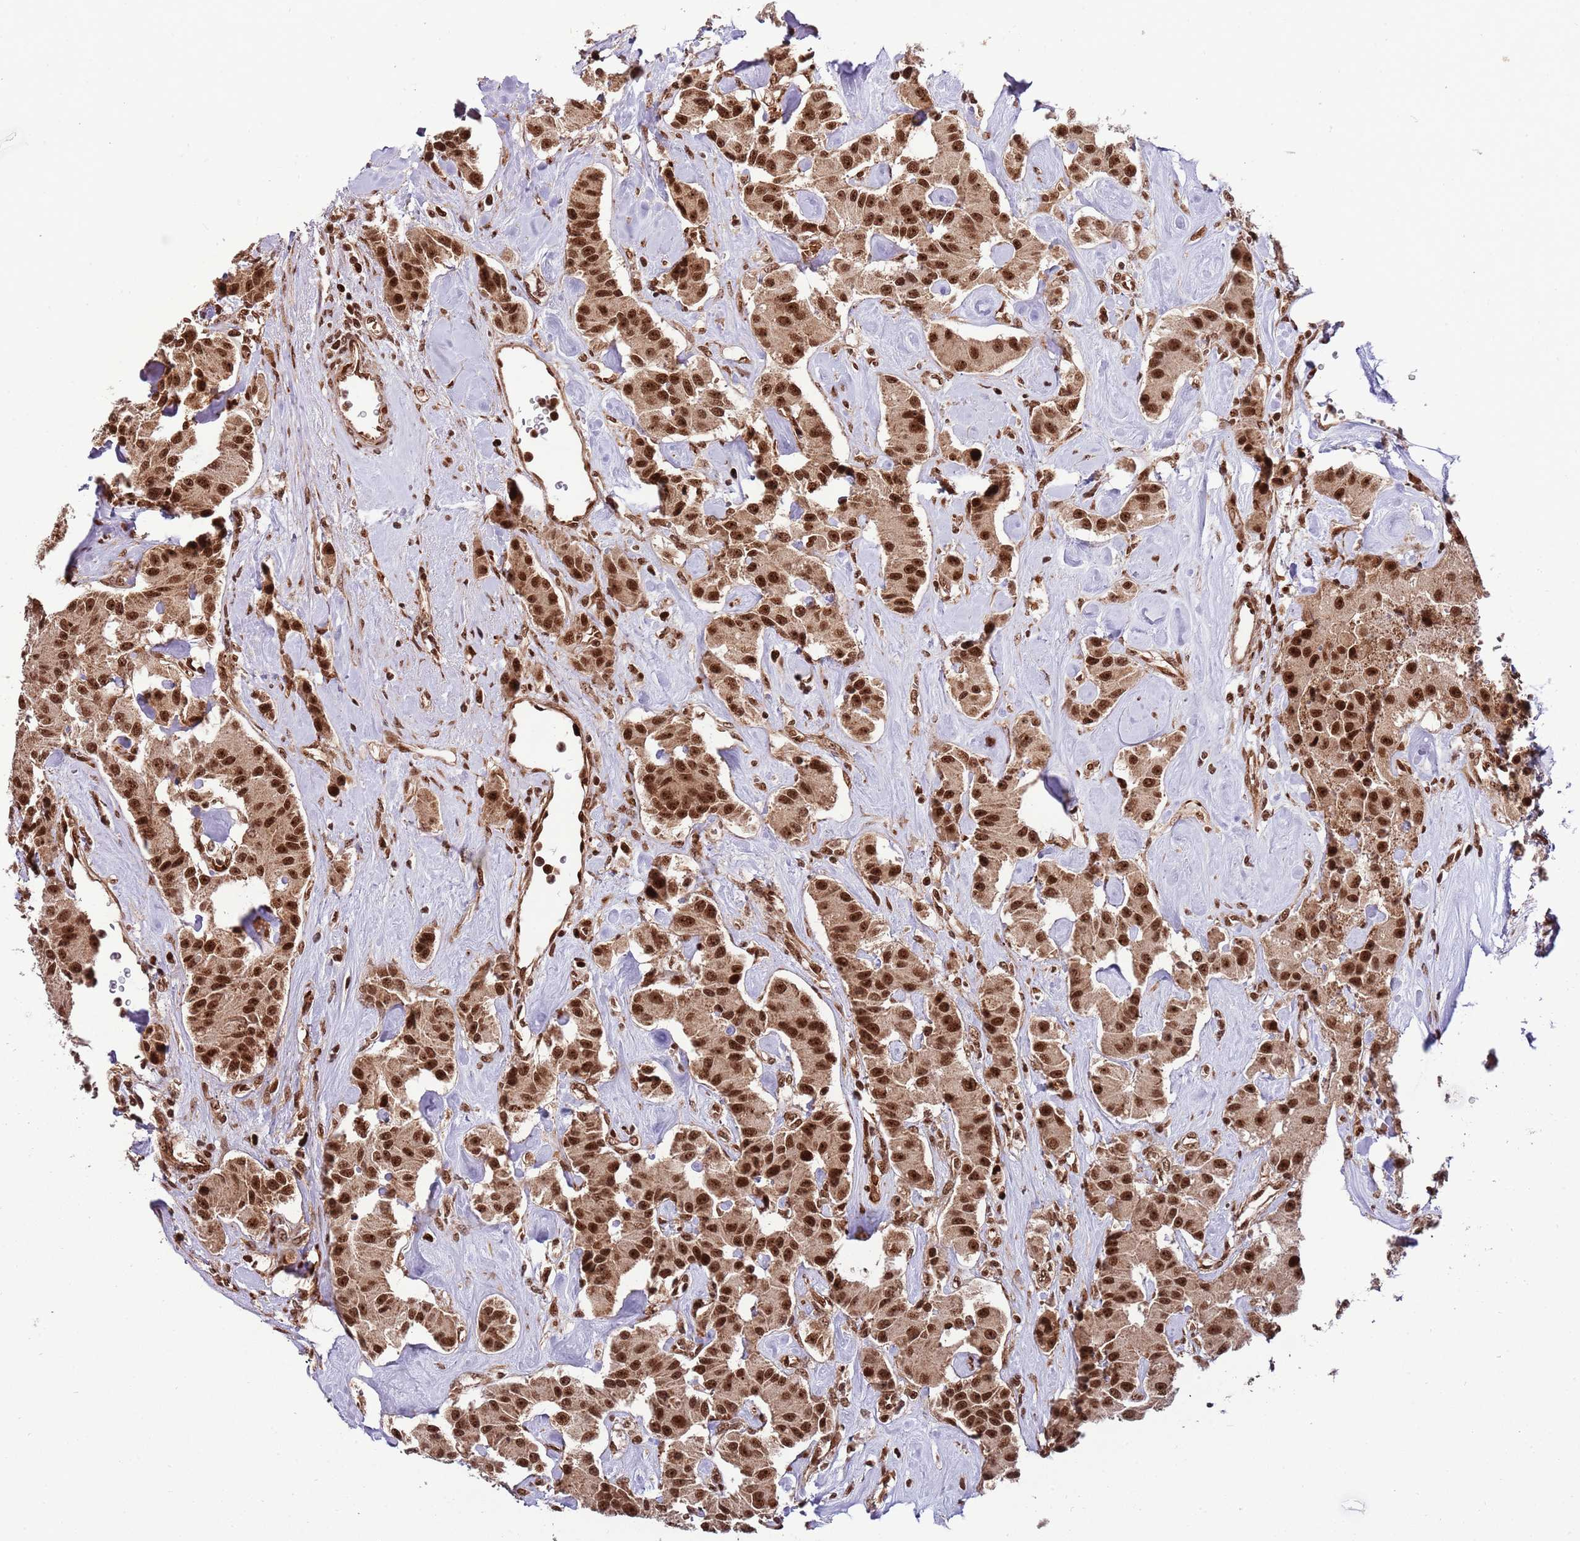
{"staining": {"intensity": "strong", "quantity": ">75%", "location": "nuclear"}, "tissue": "carcinoid", "cell_type": "Tumor cells", "image_type": "cancer", "snomed": [{"axis": "morphology", "description": "Carcinoid, malignant, NOS"}, {"axis": "topography", "description": "Pancreas"}], "caption": "Protein analysis of carcinoid (malignant) tissue demonstrates strong nuclear positivity in approximately >75% of tumor cells.", "gene": "RIF1", "patient": {"sex": "male", "age": 41}}